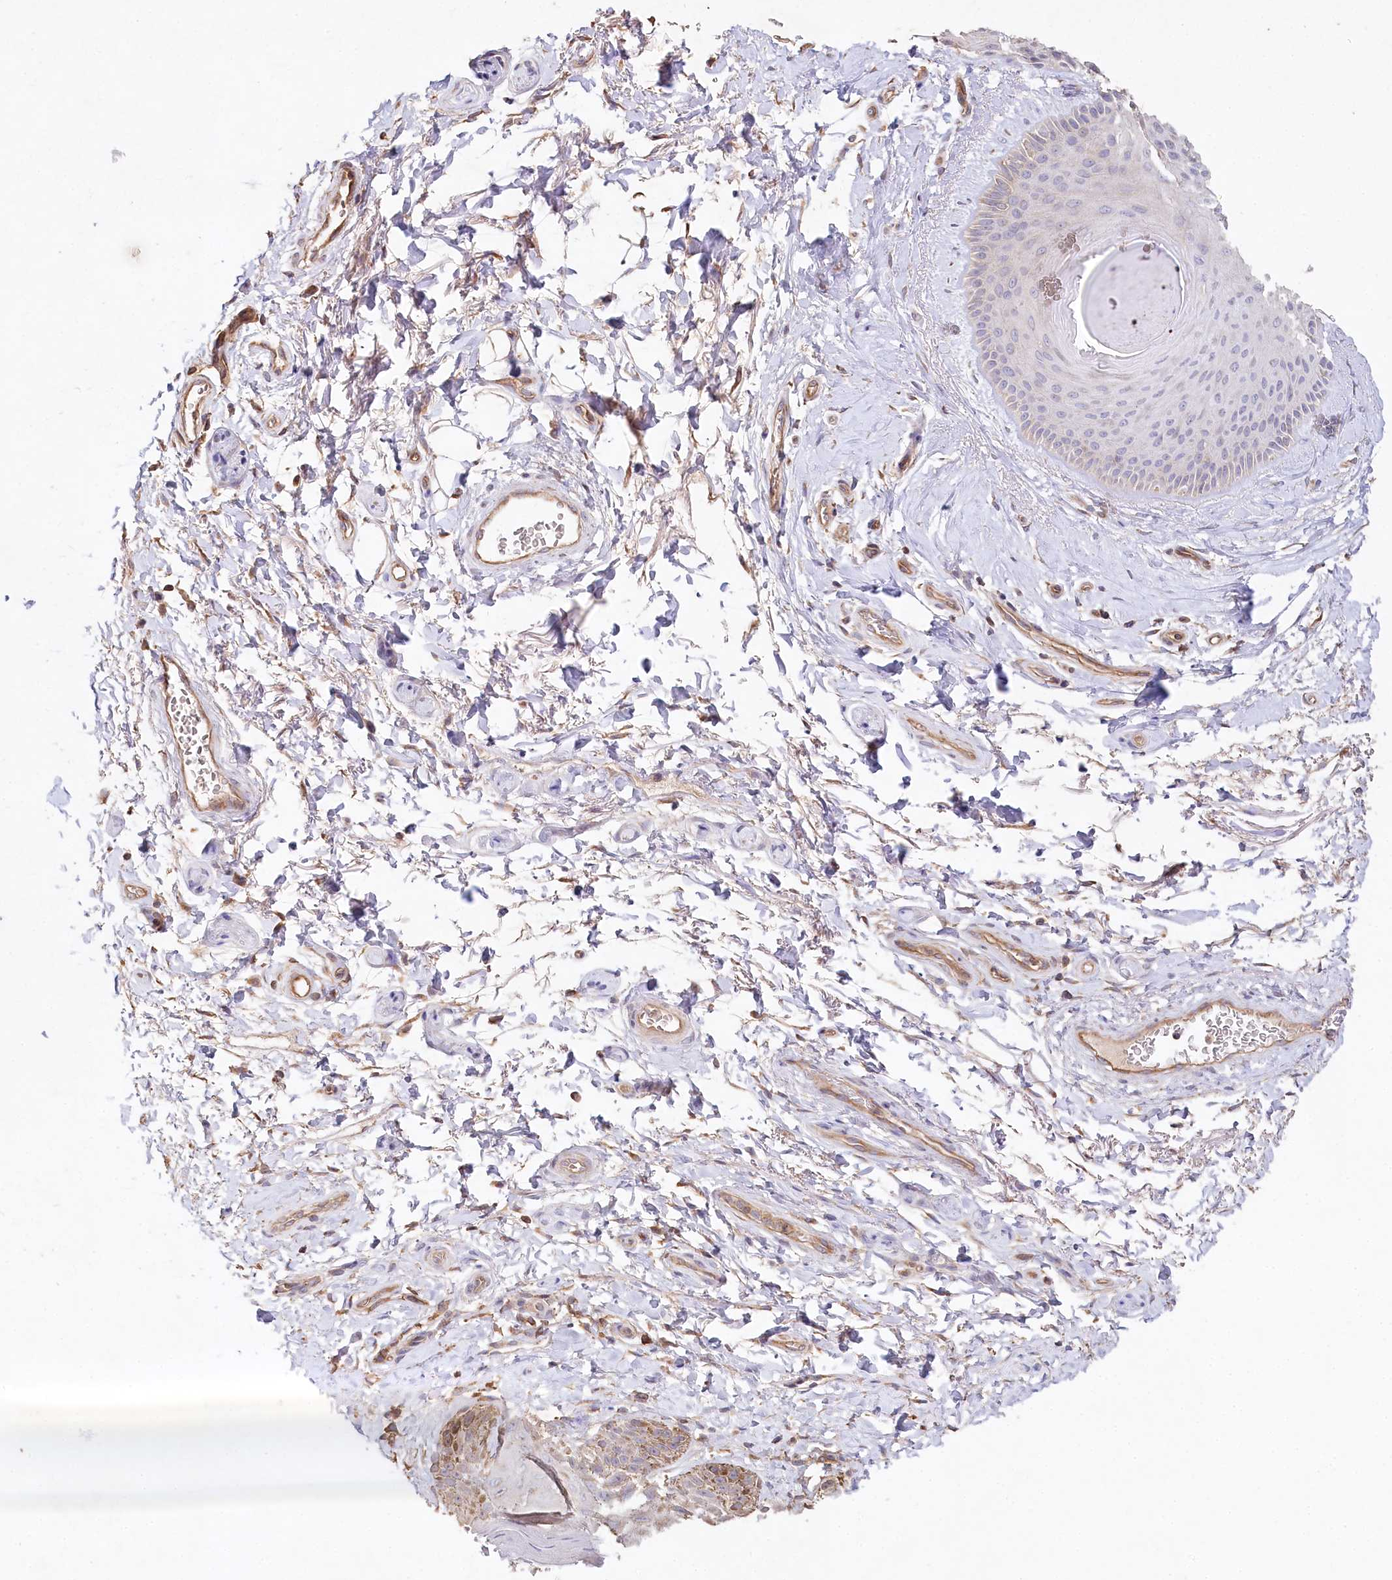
{"staining": {"intensity": "moderate", "quantity": "<25%", "location": "cytoplasmic/membranous"}, "tissue": "skin", "cell_type": "Epidermal cells", "image_type": "normal", "snomed": [{"axis": "morphology", "description": "Normal tissue, NOS"}, {"axis": "topography", "description": "Anal"}], "caption": "A micrograph of human skin stained for a protein reveals moderate cytoplasmic/membranous brown staining in epidermal cells. (brown staining indicates protein expression, while blue staining denotes nuclei).", "gene": "RBP5", "patient": {"sex": "male", "age": 44}}